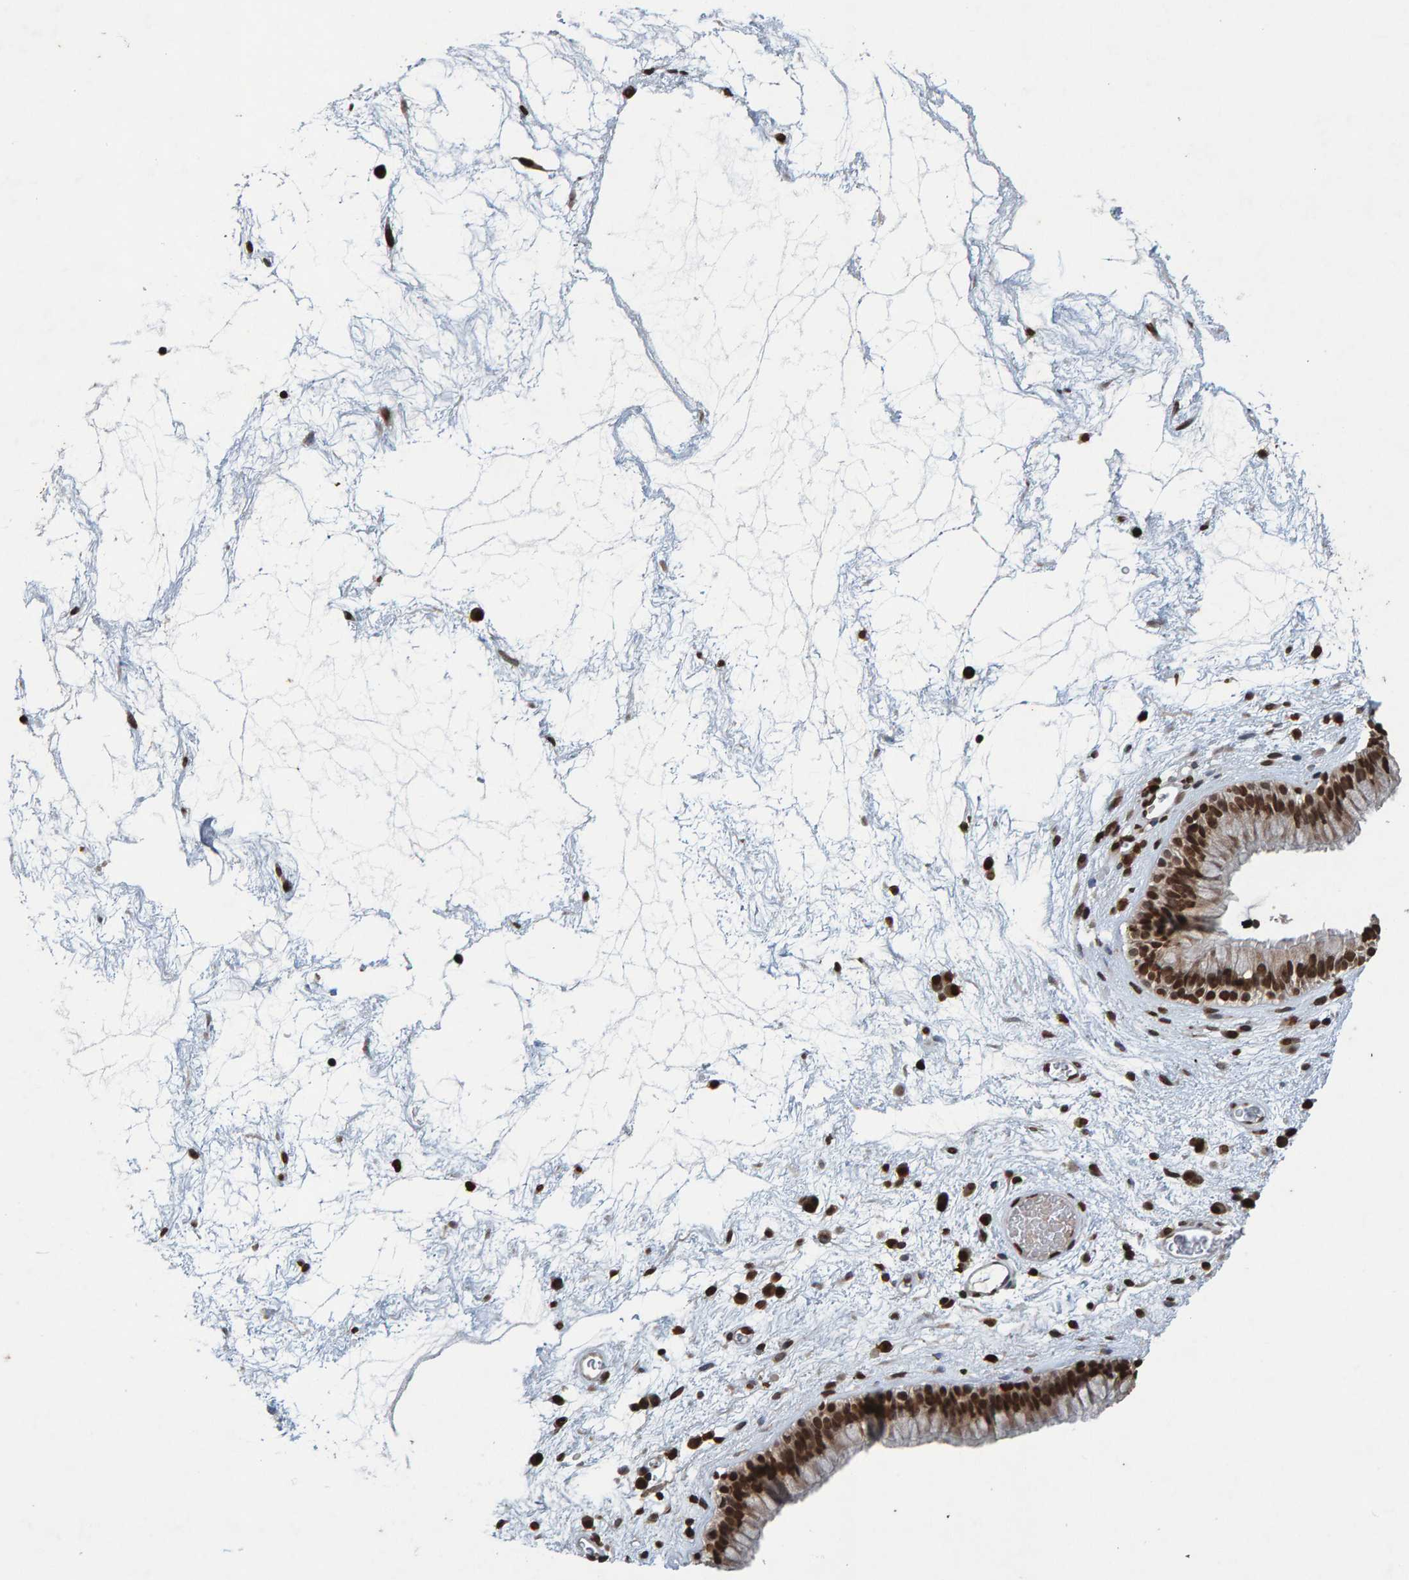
{"staining": {"intensity": "strong", "quantity": ">75%", "location": "nuclear"}, "tissue": "nasopharynx", "cell_type": "Respiratory epithelial cells", "image_type": "normal", "snomed": [{"axis": "morphology", "description": "Normal tissue, NOS"}, {"axis": "morphology", "description": "Inflammation, NOS"}, {"axis": "topography", "description": "Nasopharynx"}], "caption": "Strong nuclear staining for a protein is appreciated in approximately >75% of respiratory epithelial cells of normal nasopharynx using IHC.", "gene": "H2AZ1", "patient": {"sex": "male", "age": 48}}